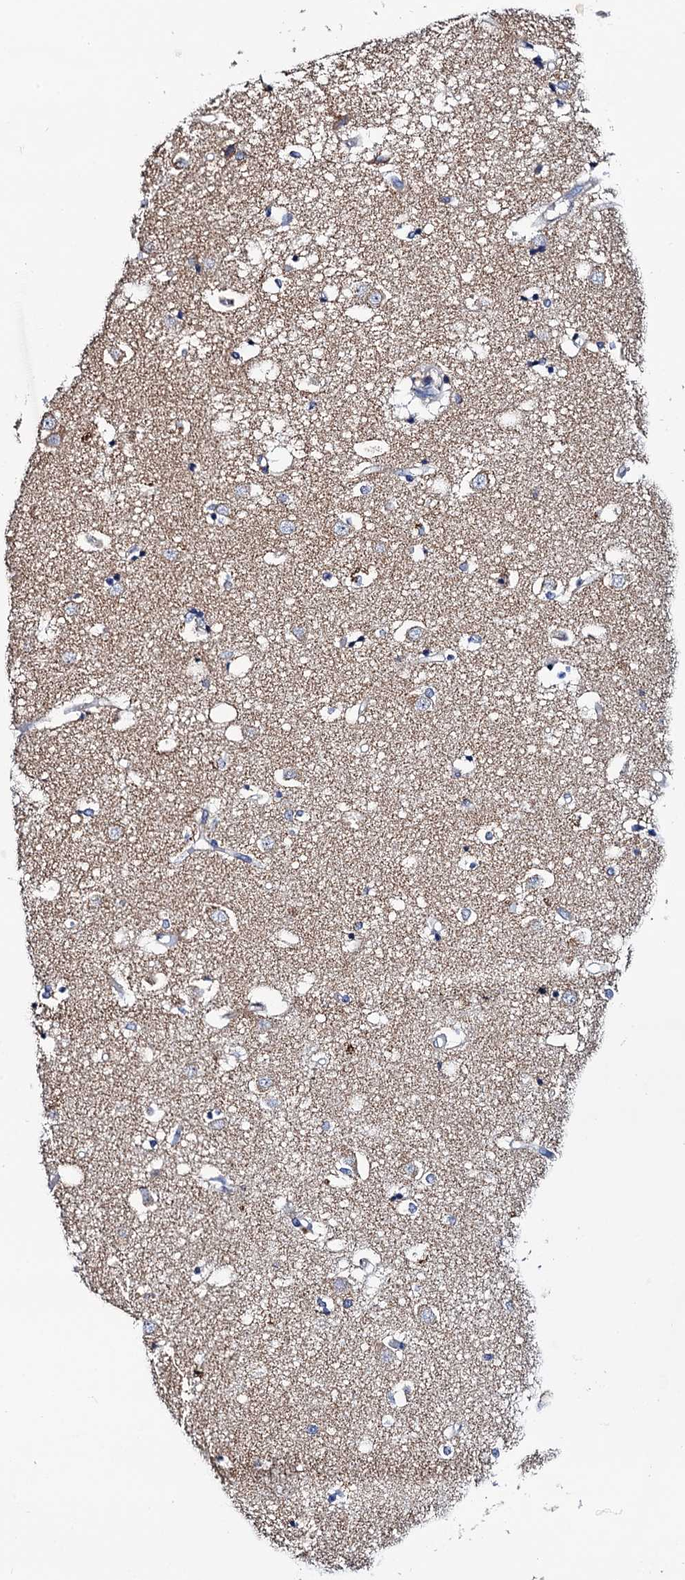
{"staining": {"intensity": "negative", "quantity": "none", "location": "none"}, "tissue": "caudate", "cell_type": "Glial cells", "image_type": "normal", "snomed": [{"axis": "morphology", "description": "Normal tissue, NOS"}, {"axis": "topography", "description": "Lateral ventricle wall"}], "caption": "This is a micrograph of immunohistochemistry (IHC) staining of benign caudate, which shows no expression in glial cells.", "gene": "MRPL48", "patient": {"sex": "male", "age": 45}}